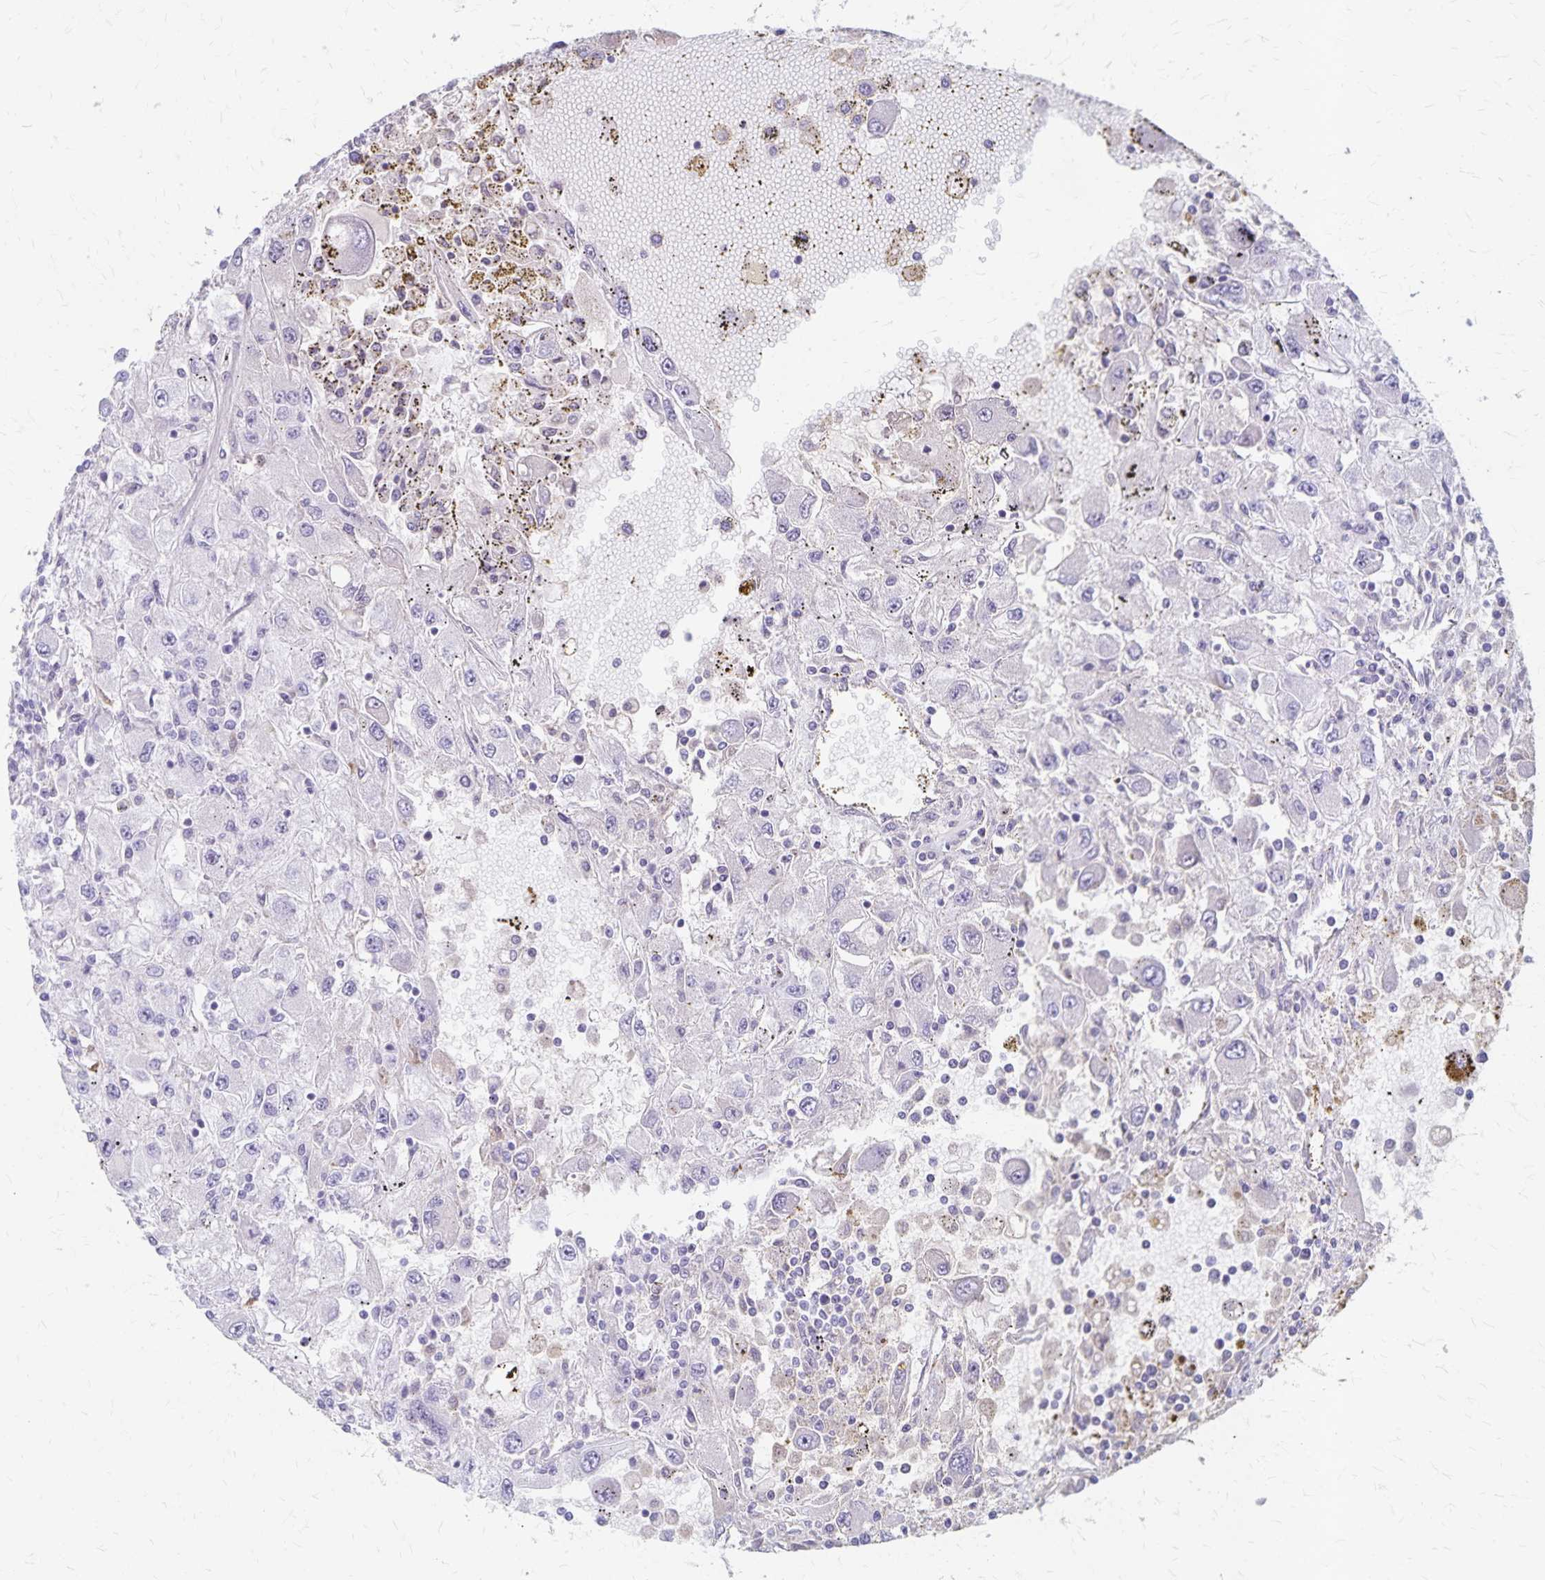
{"staining": {"intensity": "negative", "quantity": "none", "location": "none"}, "tissue": "renal cancer", "cell_type": "Tumor cells", "image_type": "cancer", "snomed": [{"axis": "morphology", "description": "Adenocarcinoma, NOS"}, {"axis": "topography", "description": "Kidney"}], "caption": "There is no significant staining in tumor cells of renal adenocarcinoma.", "gene": "GPBAR1", "patient": {"sex": "female", "age": 67}}